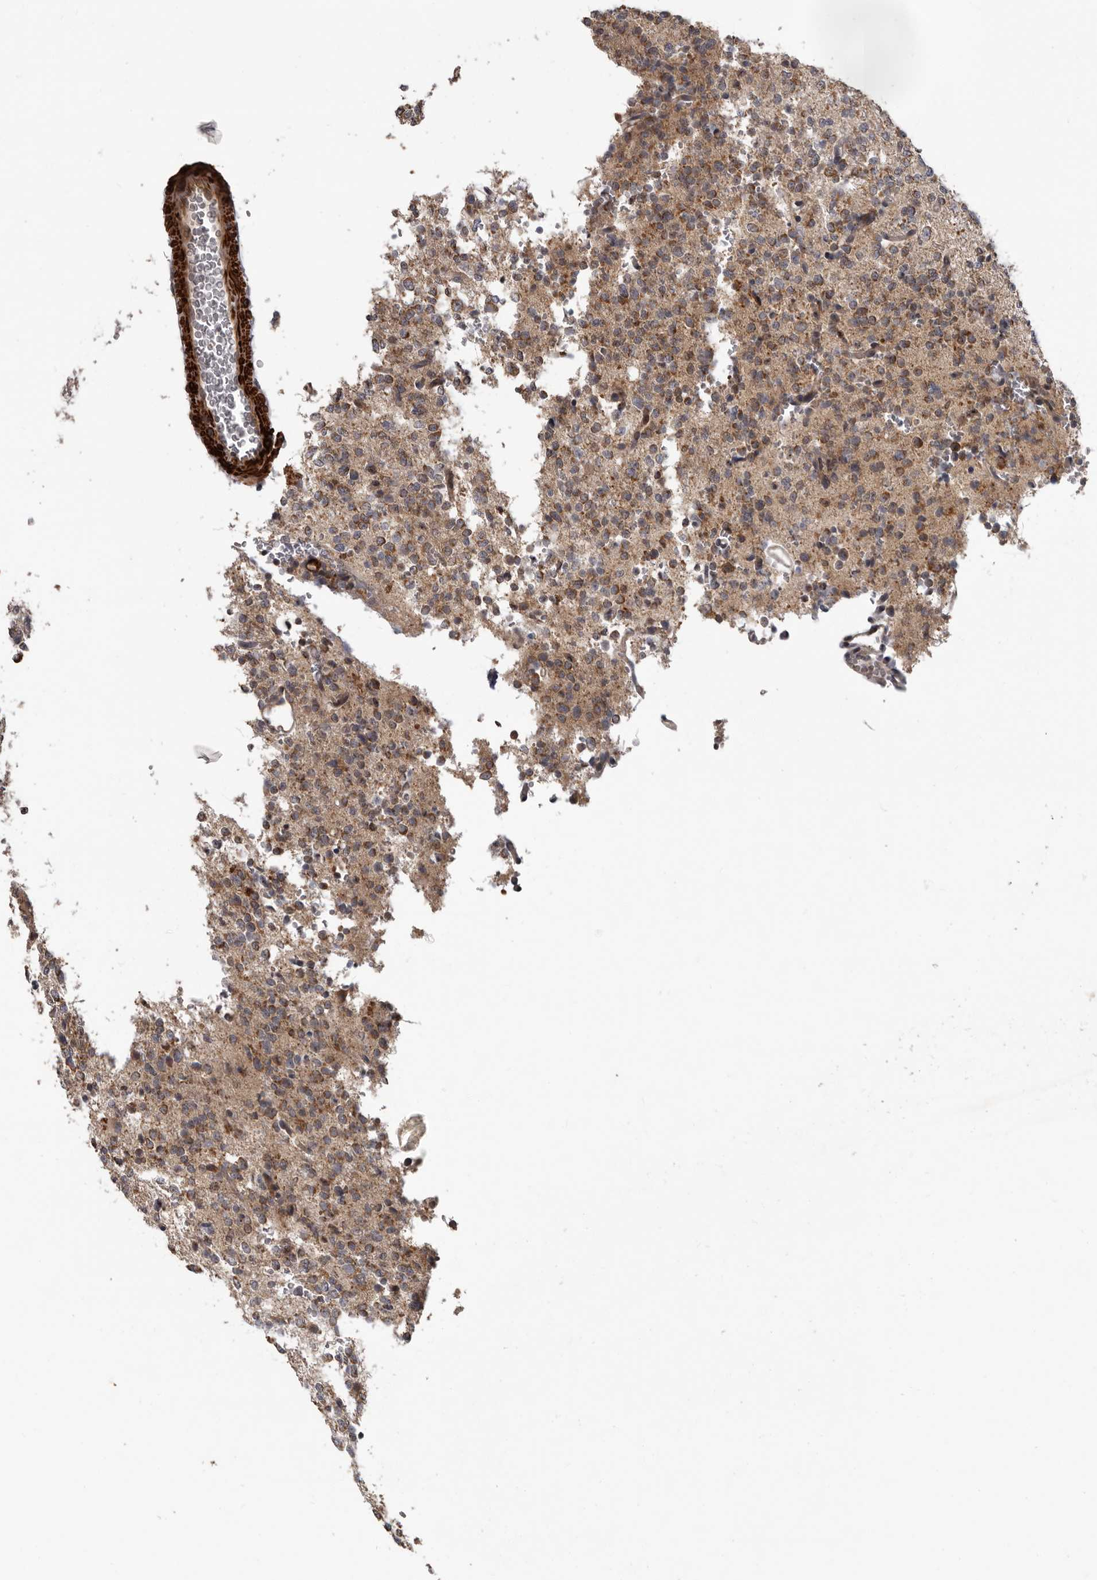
{"staining": {"intensity": "moderate", "quantity": "25%-75%", "location": "cytoplasmic/membranous"}, "tissue": "glioma", "cell_type": "Tumor cells", "image_type": "cancer", "snomed": [{"axis": "morphology", "description": "Glioma, malignant, High grade"}, {"axis": "topography", "description": "Brain"}], "caption": "DAB (3,3'-diaminobenzidine) immunohistochemical staining of human glioma reveals moderate cytoplasmic/membranous protein expression in approximately 25%-75% of tumor cells.", "gene": "FGFR4", "patient": {"sex": "female", "age": 62}}